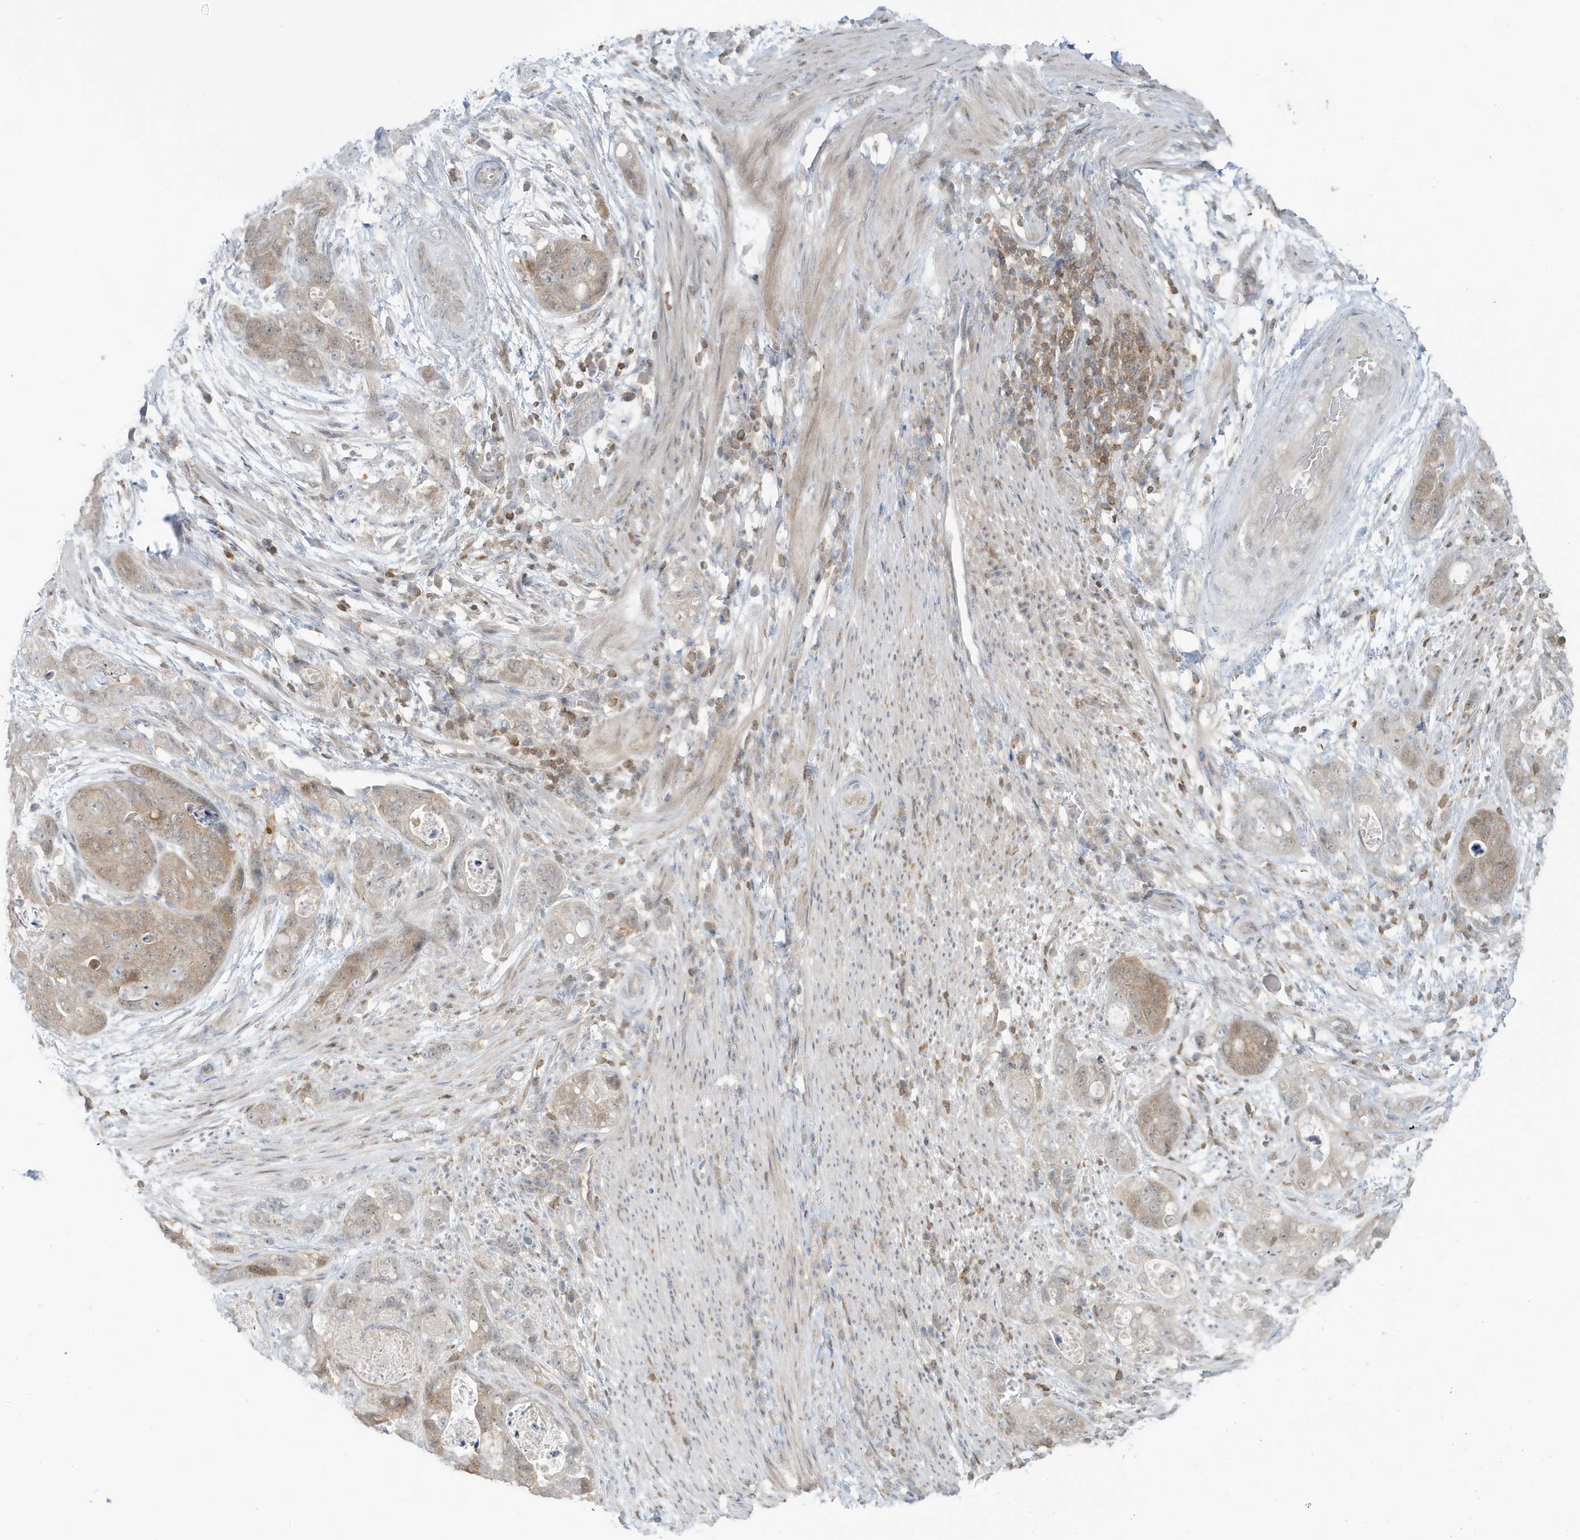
{"staining": {"intensity": "weak", "quantity": "25%-75%", "location": "cytoplasmic/membranous"}, "tissue": "stomach cancer", "cell_type": "Tumor cells", "image_type": "cancer", "snomed": [{"axis": "morphology", "description": "Adenocarcinoma, NOS"}, {"axis": "topography", "description": "Stomach"}], "caption": "Stomach cancer stained for a protein demonstrates weak cytoplasmic/membranous positivity in tumor cells.", "gene": "OGA", "patient": {"sex": "female", "age": 89}}